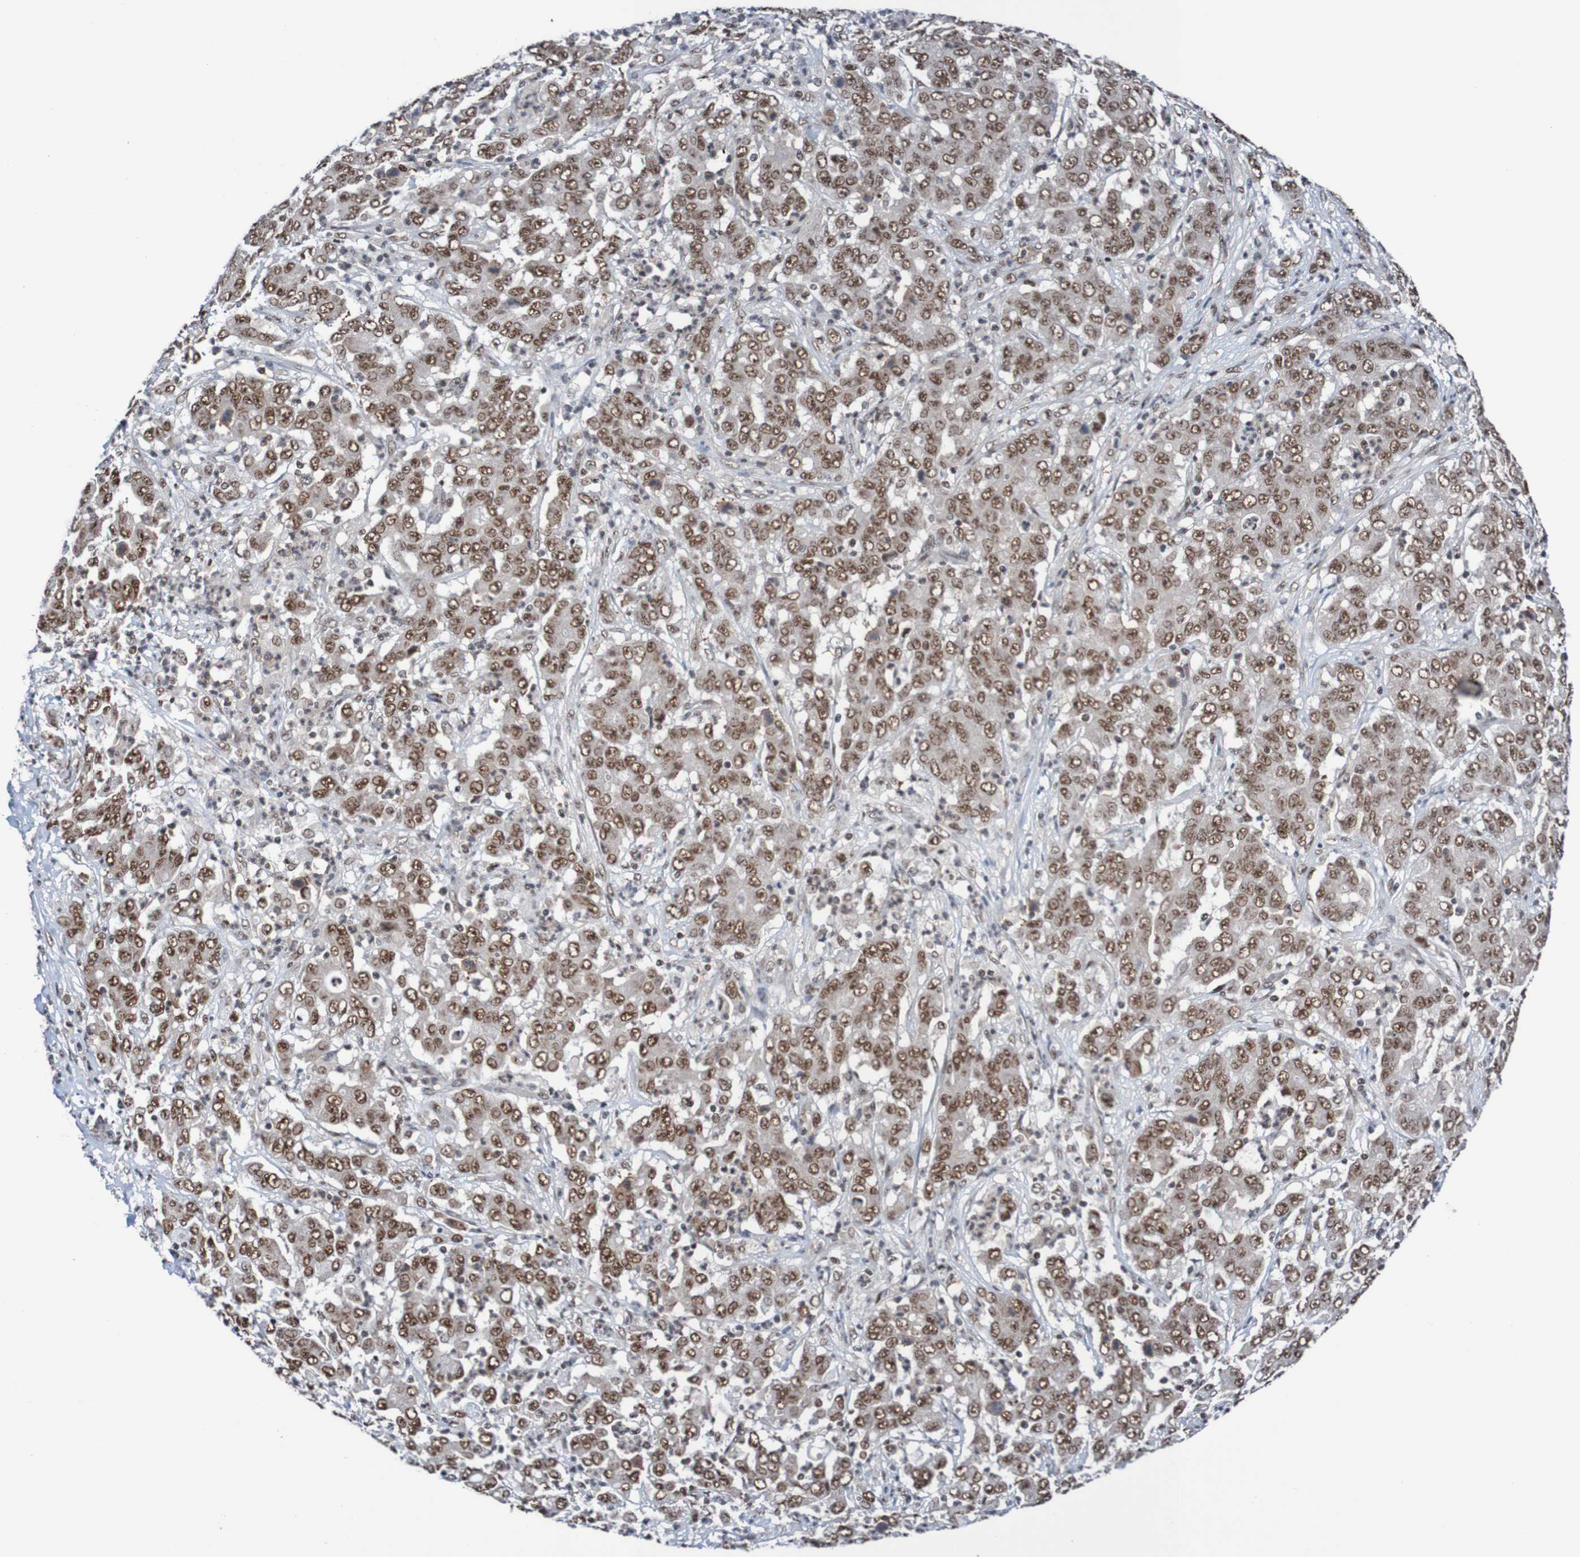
{"staining": {"intensity": "strong", "quantity": ">75%", "location": "nuclear"}, "tissue": "stomach cancer", "cell_type": "Tumor cells", "image_type": "cancer", "snomed": [{"axis": "morphology", "description": "Adenocarcinoma, NOS"}, {"axis": "topography", "description": "Stomach, lower"}], "caption": "IHC (DAB (3,3'-diaminobenzidine)) staining of human stomach cancer (adenocarcinoma) demonstrates strong nuclear protein positivity in approximately >75% of tumor cells. IHC stains the protein in brown and the nuclei are stained blue.", "gene": "CDC5L", "patient": {"sex": "female", "age": 71}}